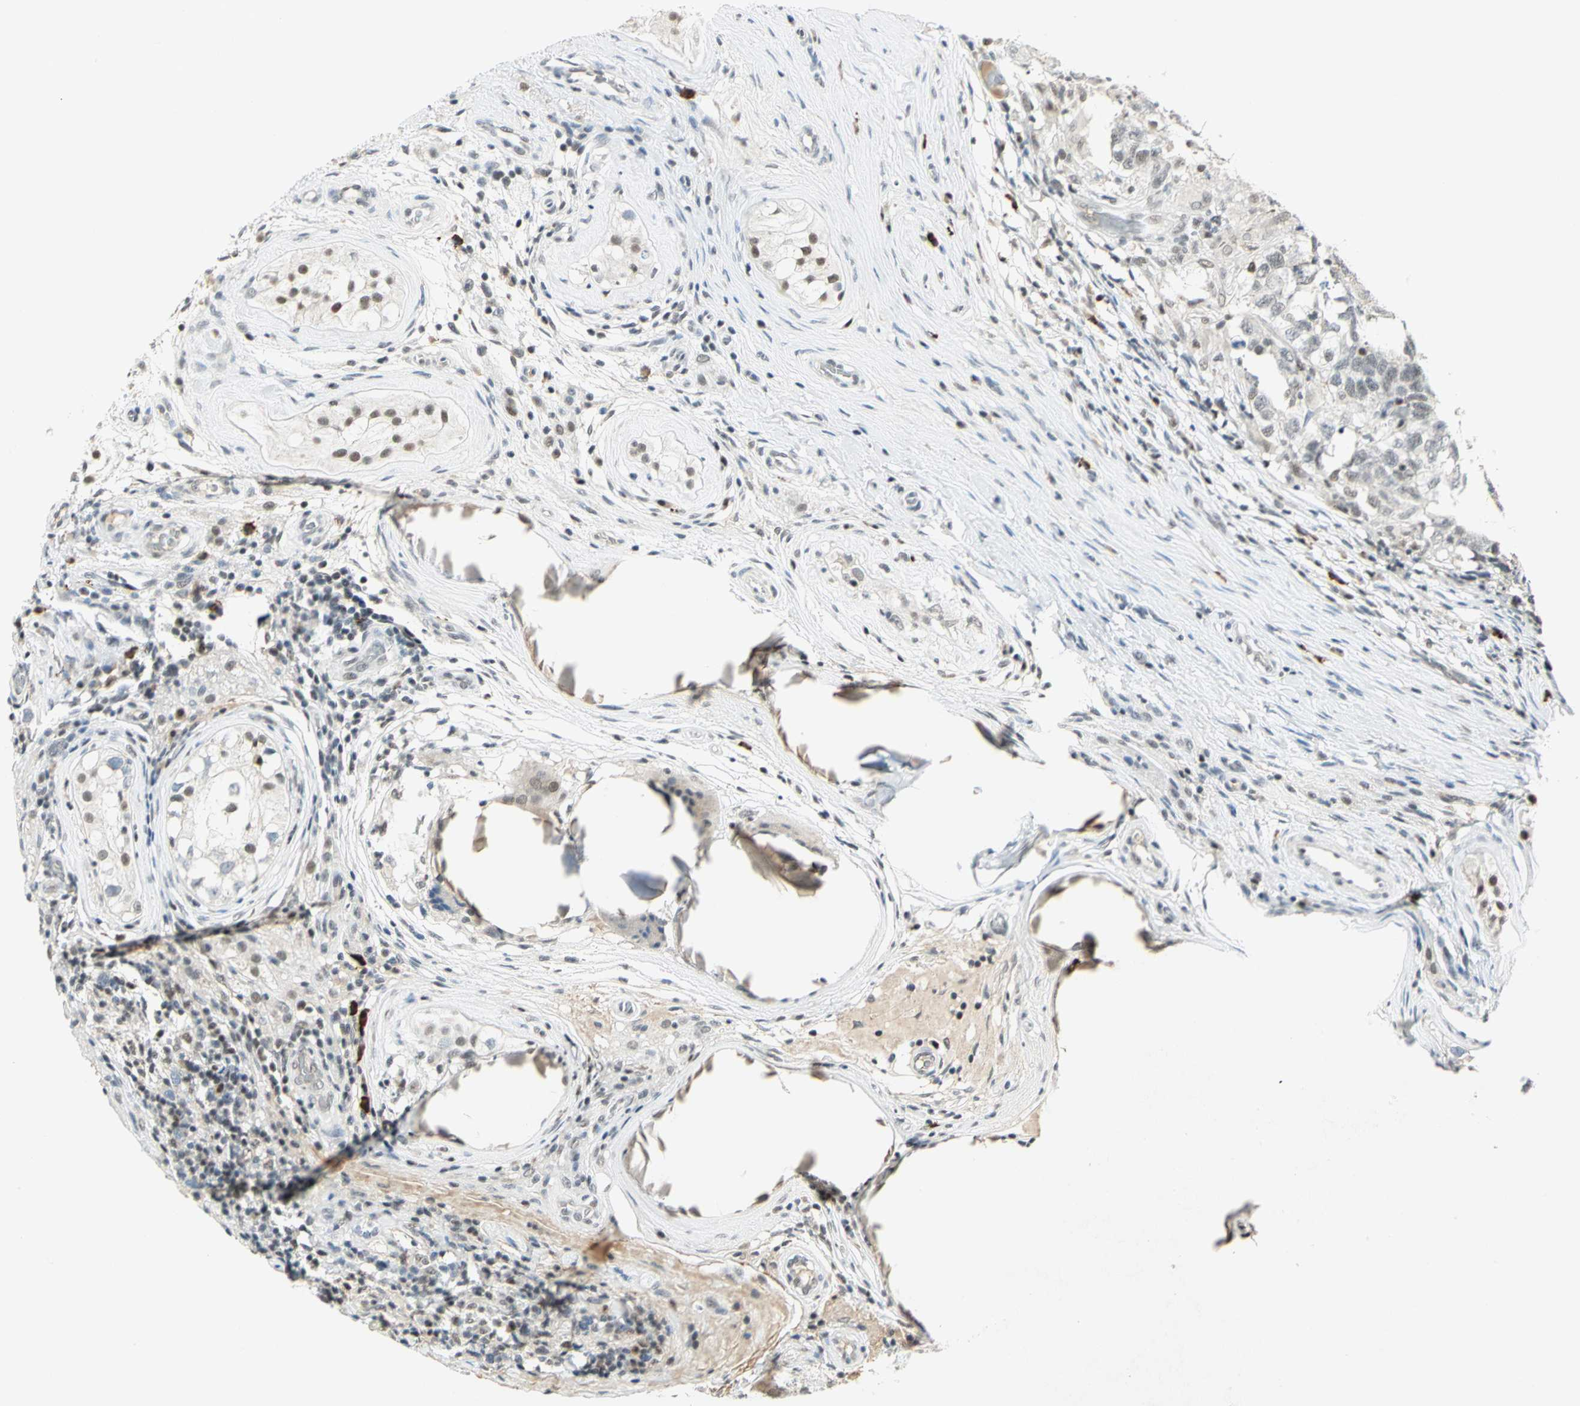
{"staining": {"intensity": "weak", "quantity": "25%-75%", "location": "nuclear"}, "tissue": "testis cancer", "cell_type": "Tumor cells", "image_type": "cancer", "snomed": [{"axis": "morphology", "description": "Carcinoma, Embryonal, NOS"}, {"axis": "topography", "description": "Testis"}], "caption": "Brown immunohistochemical staining in human testis cancer (embryonal carcinoma) shows weak nuclear expression in about 25%-75% of tumor cells.", "gene": "CCNT1", "patient": {"sex": "male", "age": 21}}